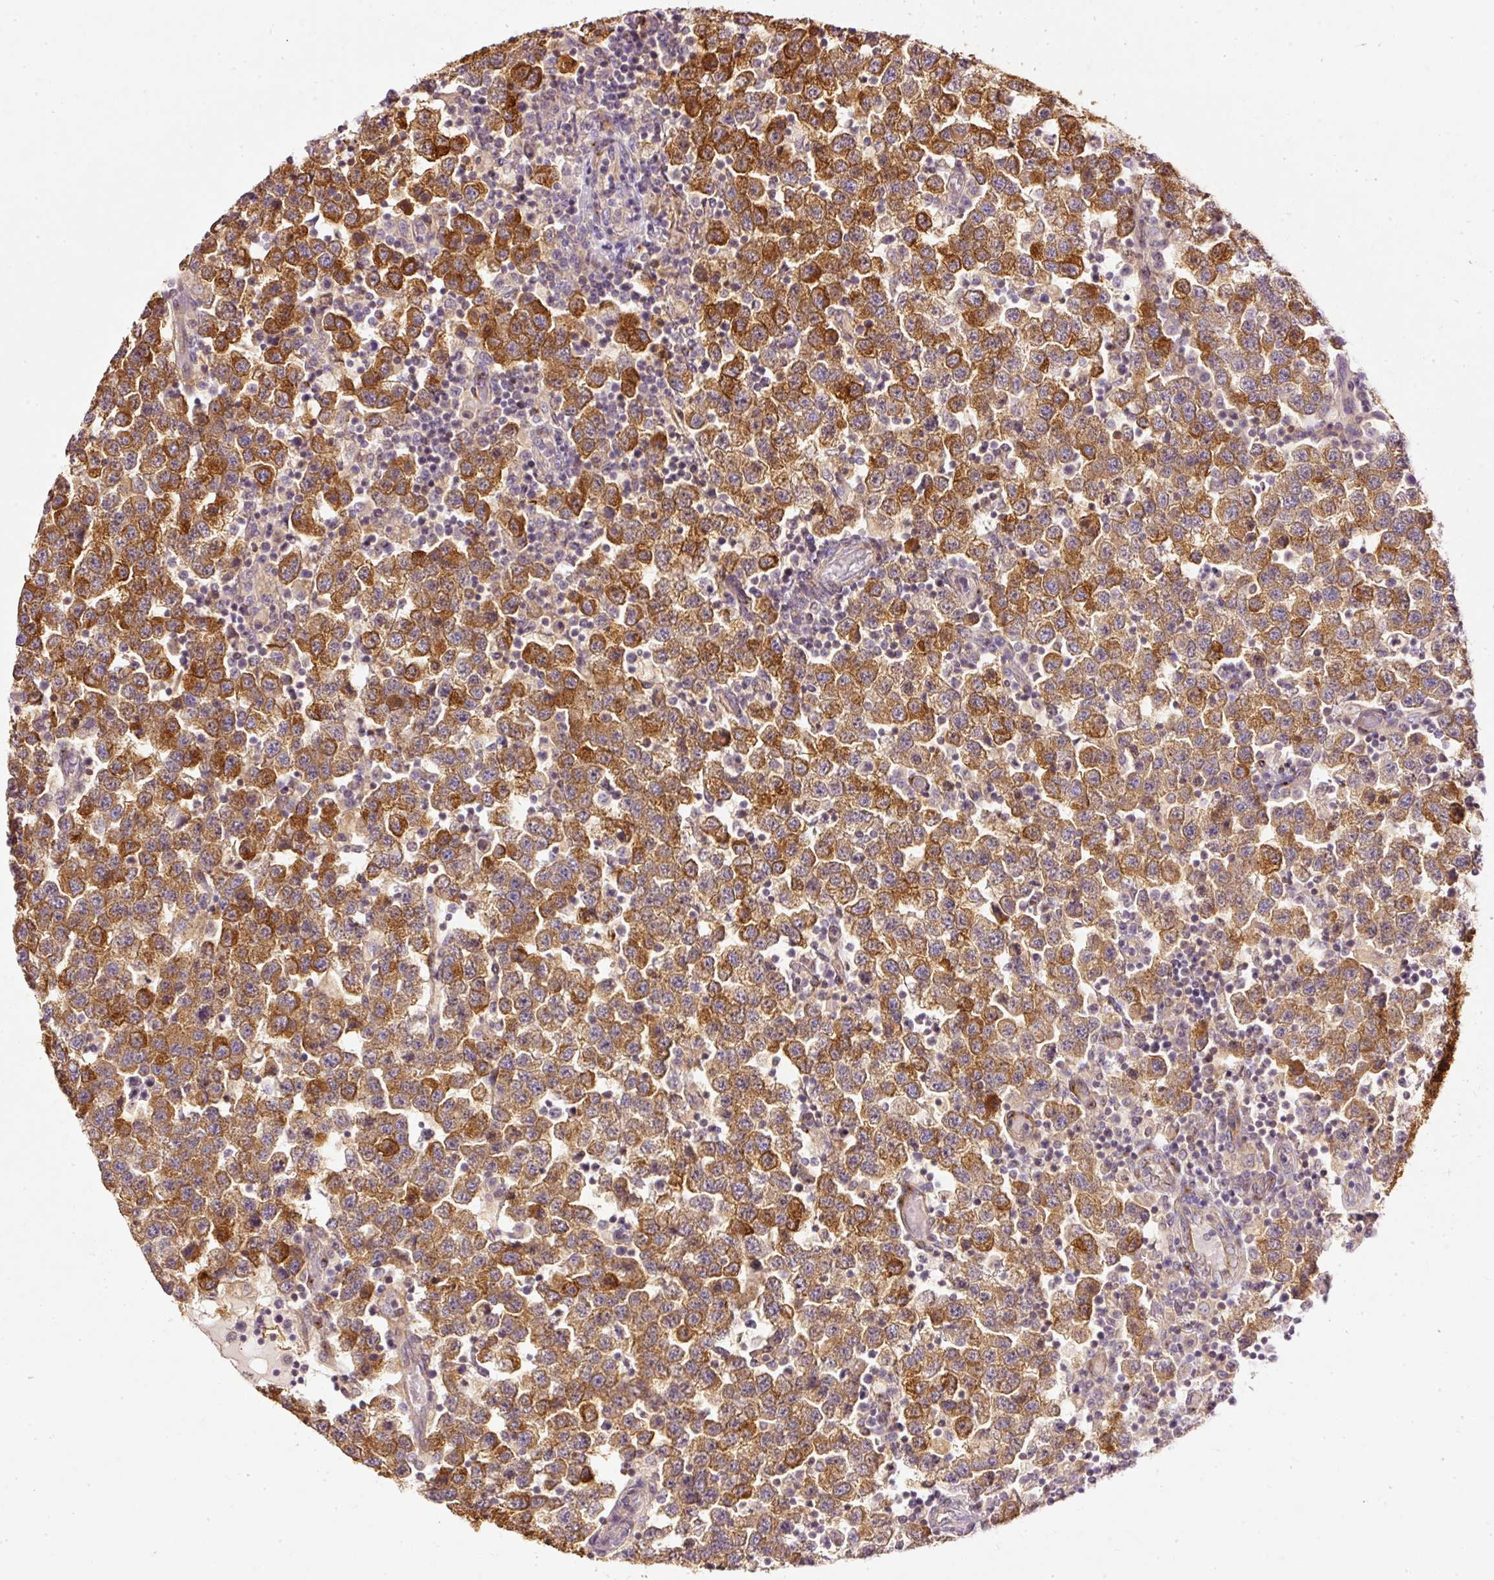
{"staining": {"intensity": "strong", "quantity": ">75%", "location": "cytoplasmic/membranous"}, "tissue": "testis cancer", "cell_type": "Tumor cells", "image_type": "cancer", "snomed": [{"axis": "morphology", "description": "Seminoma, NOS"}, {"axis": "topography", "description": "Testis"}], "caption": "Human testis cancer stained with a protein marker demonstrates strong staining in tumor cells.", "gene": "ARMH3", "patient": {"sex": "male", "age": 34}}